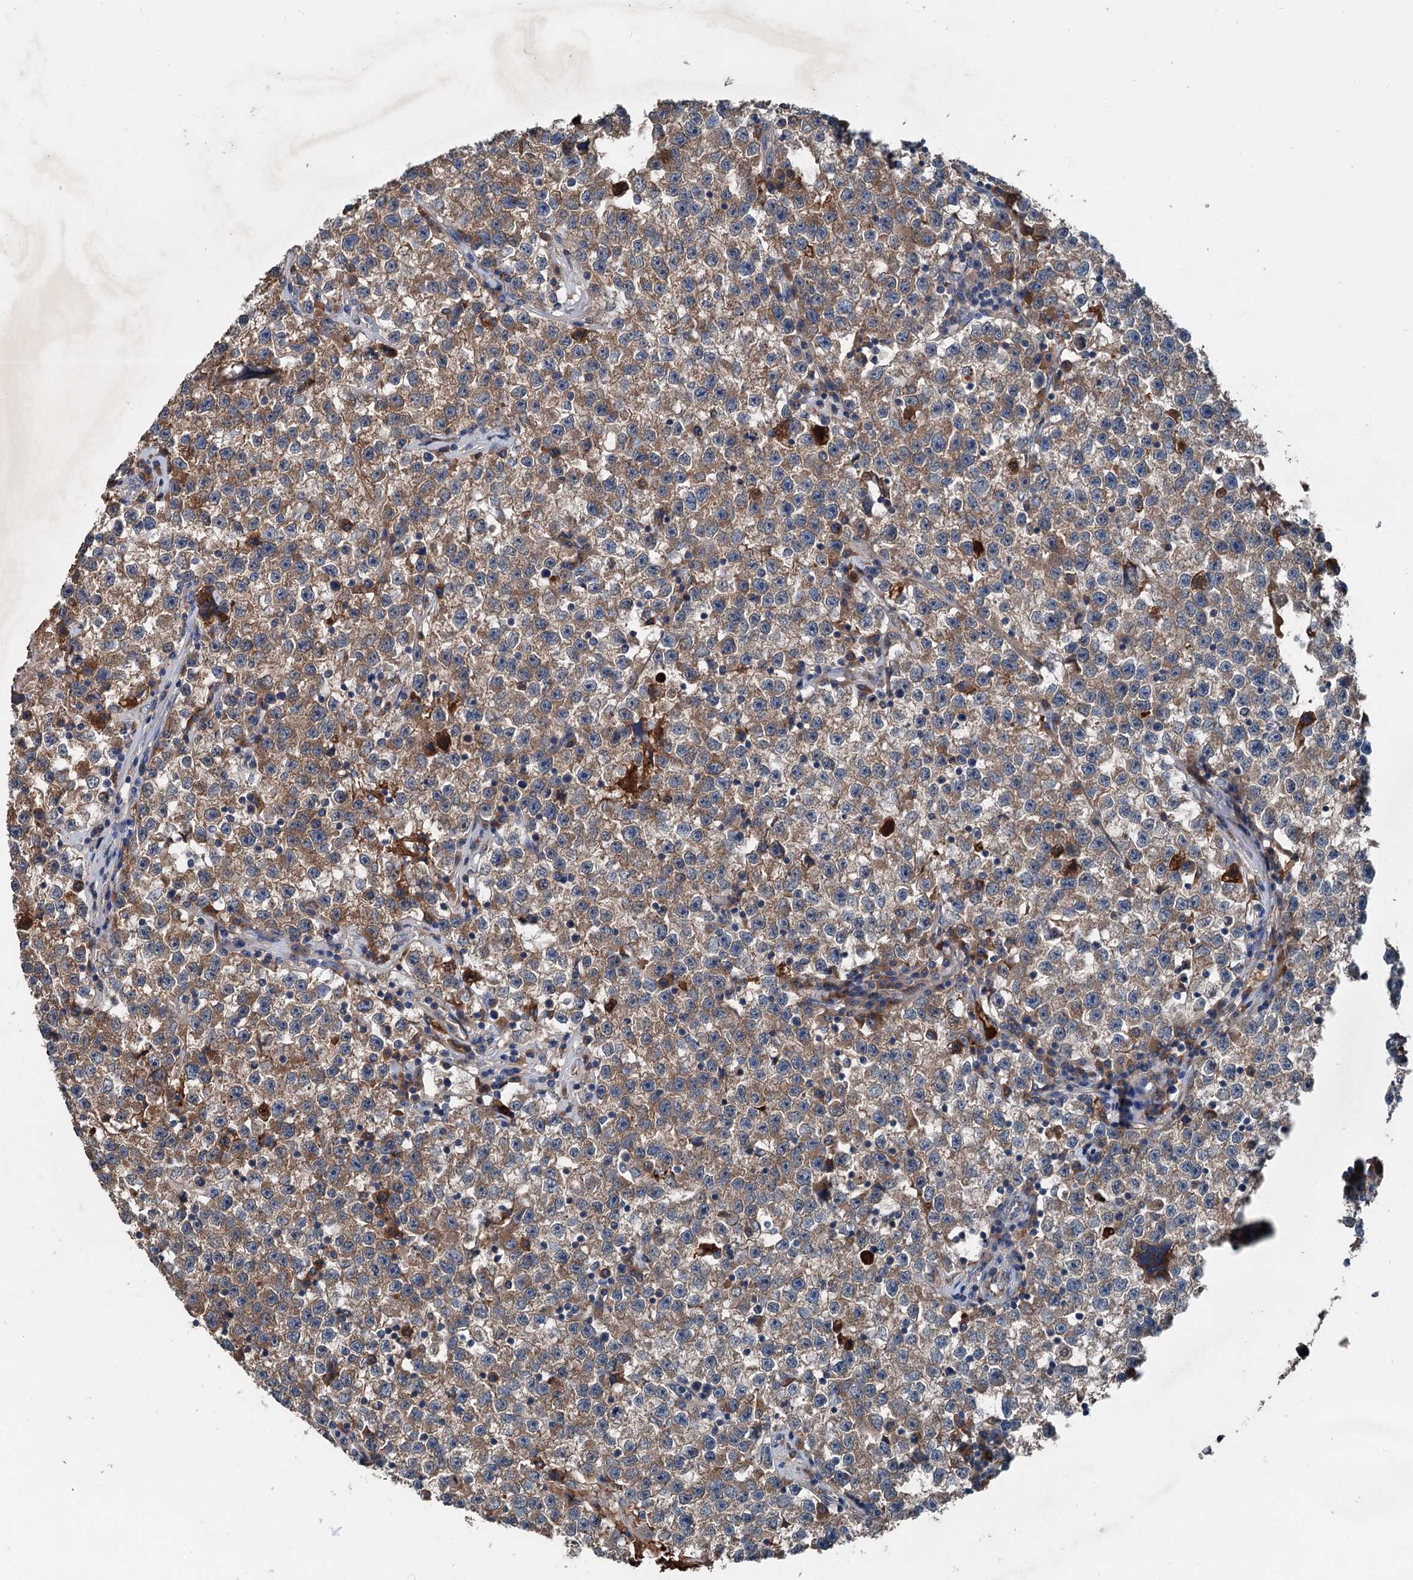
{"staining": {"intensity": "moderate", "quantity": ">75%", "location": "cytoplasmic/membranous"}, "tissue": "testis cancer", "cell_type": "Tumor cells", "image_type": "cancer", "snomed": [{"axis": "morphology", "description": "Seminoma, NOS"}, {"axis": "topography", "description": "Testis"}], "caption": "Tumor cells exhibit moderate cytoplasmic/membranous positivity in about >75% of cells in testis cancer.", "gene": "PDSS1", "patient": {"sex": "male", "age": 22}}